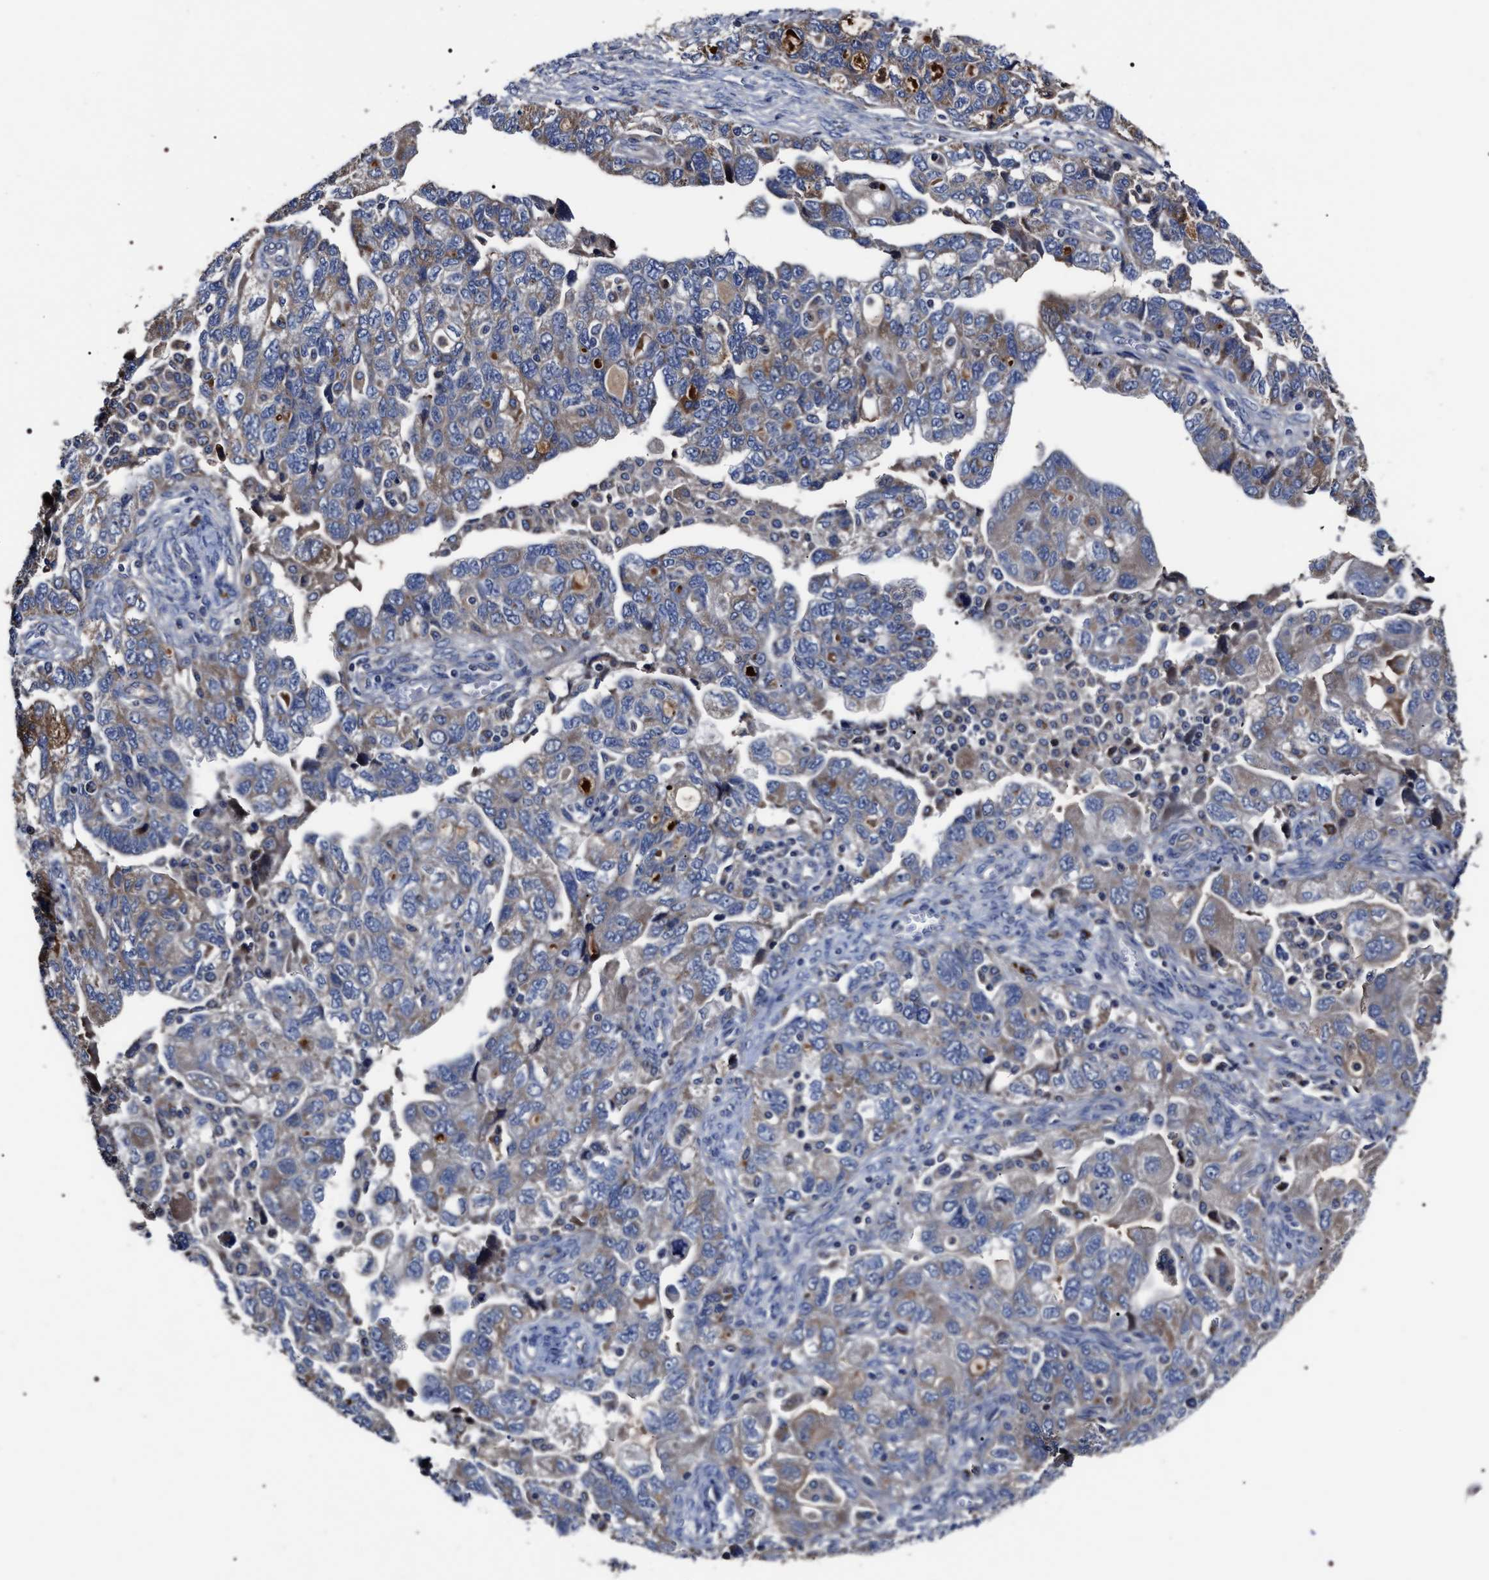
{"staining": {"intensity": "weak", "quantity": "25%-75%", "location": "cytoplasmic/membranous"}, "tissue": "ovarian cancer", "cell_type": "Tumor cells", "image_type": "cancer", "snomed": [{"axis": "morphology", "description": "Carcinoma, NOS"}, {"axis": "morphology", "description": "Cystadenocarcinoma, serous, NOS"}, {"axis": "topography", "description": "Ovary"}], "caption": "DAB (3,3'-diaminobenzidine) immunohistochemical staining of carcinoma (ovarian) displays weak cytoplasmic/membranous protein staining in approximately 25%-75% of tumor cells.", "gene": "MACC1", "patient": {"sex": "female", "age": 69}}